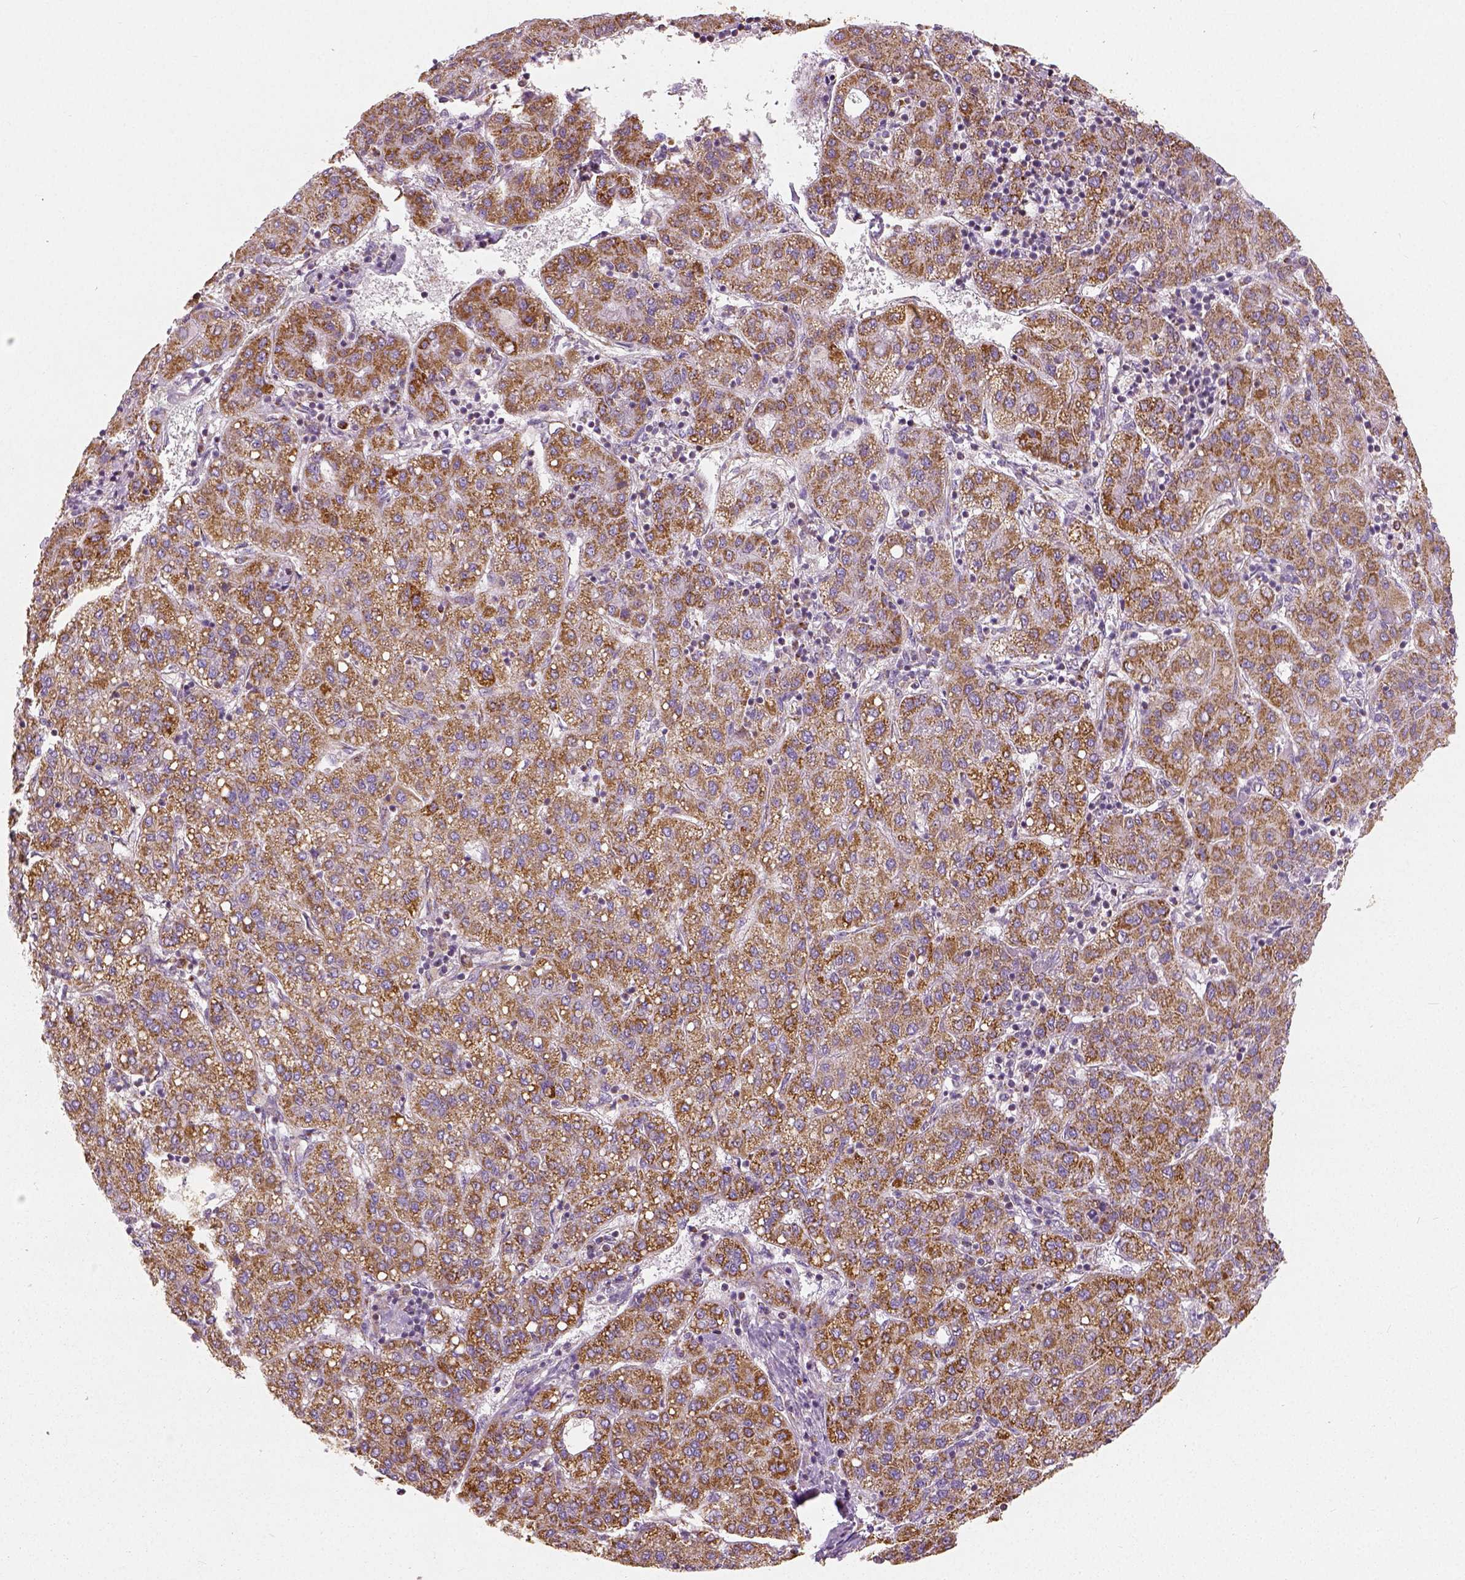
{"staining": {"intensity": "moderate", "quantity": ">75%", "location": "cytoplasmic/membranous"}, "tissue": "liver cancer", "cell_type": "Tumor cells", "image_type": "cancer", "snomed": [{"axis": "morphology", "description": "Carcinoma, Hepatocellular, NOS"}, {"axis": "topography", "description": "Liver"}], "caption": "Protein expression analysis of human liver hepatocellular carcinoma reveals moderate cytoplasmic/membranous expression in approximately >75% of tumor cells.", "gene": "PGAM5", "patient": {"sex": "male", "age": 65}}